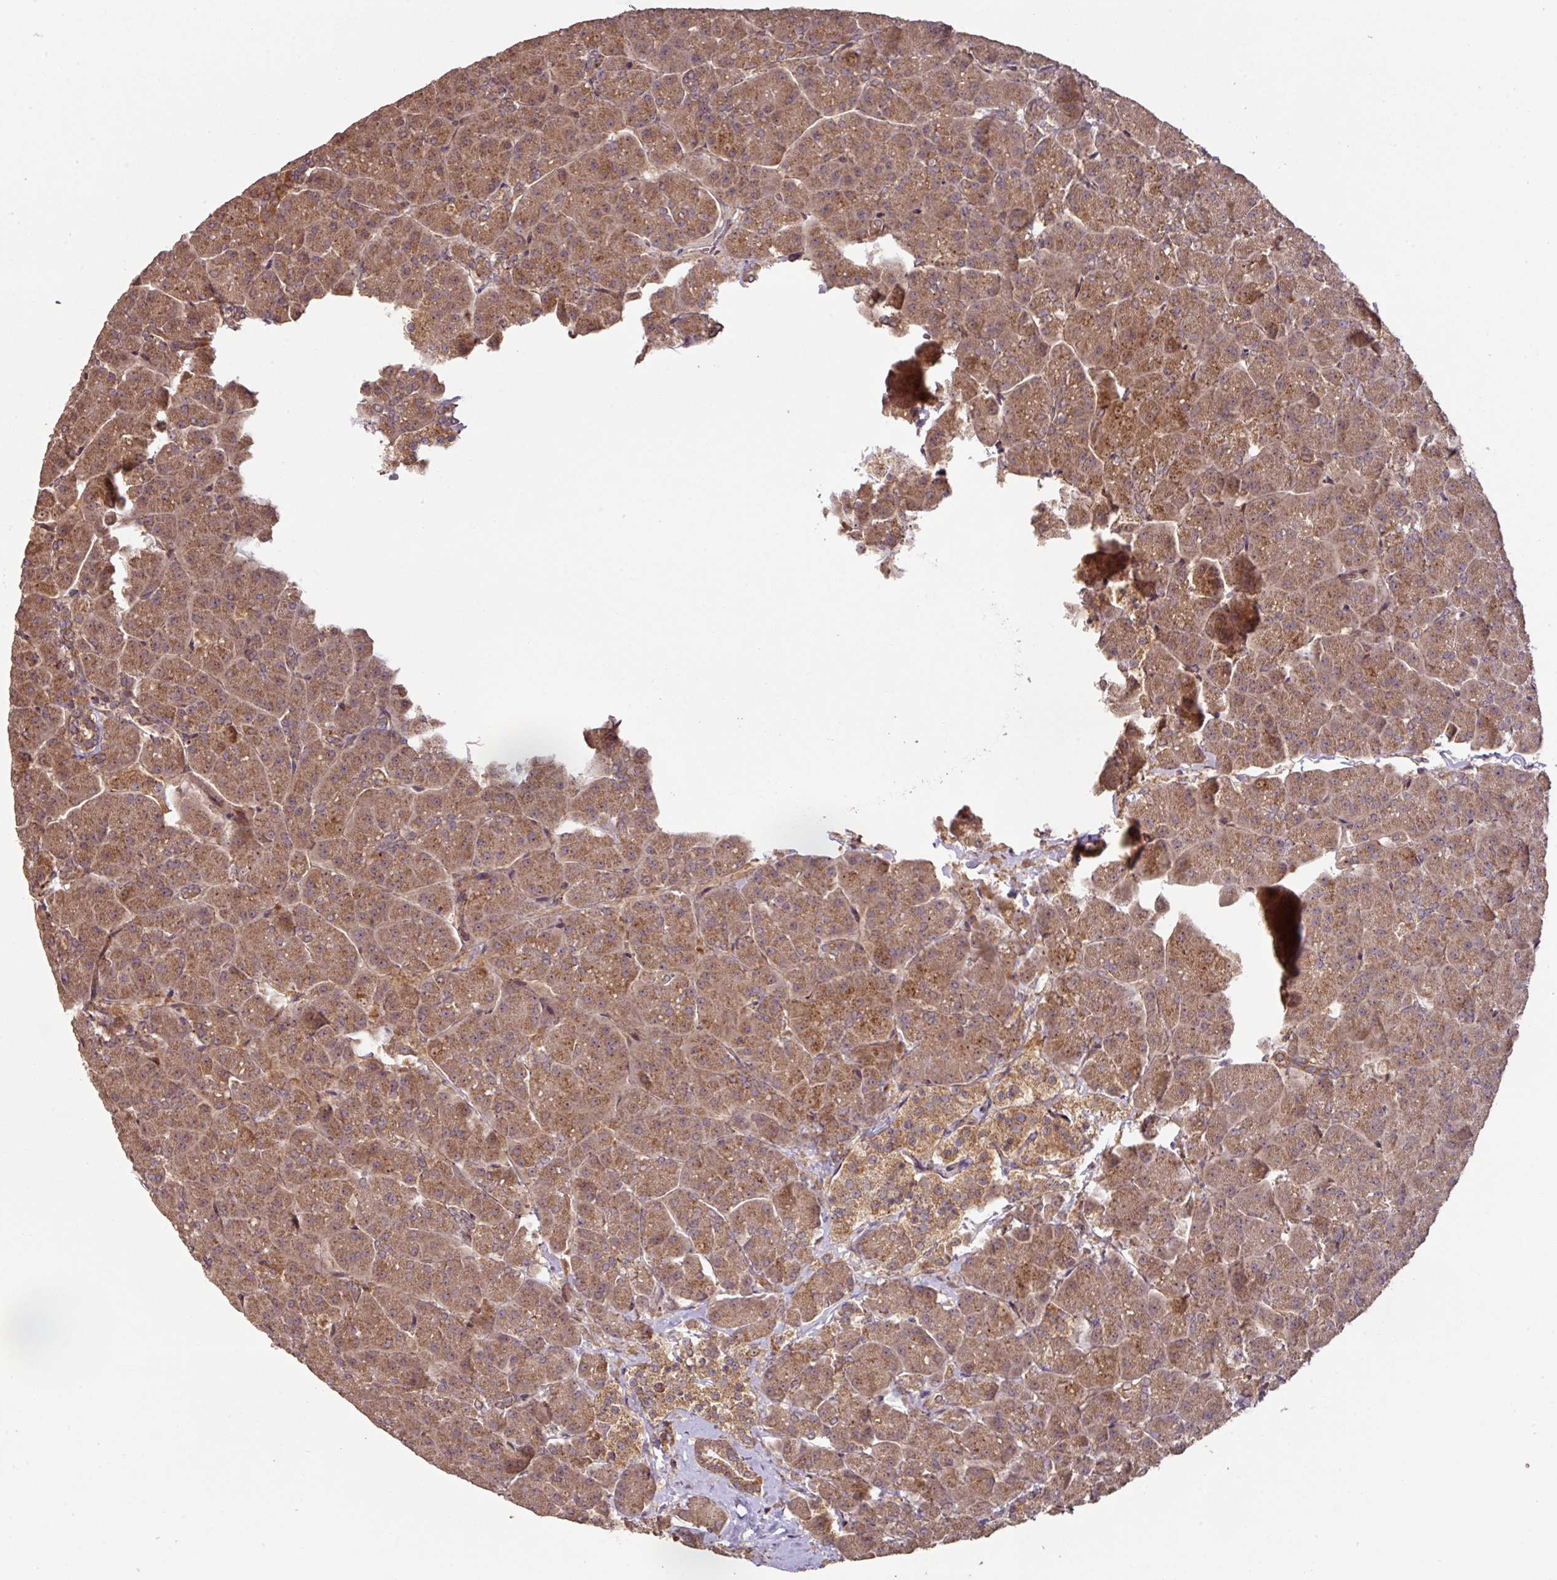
{"staining": {"intensity": "moderate", "quantity": ">75%", "location": "cytoplasmic/membranous"}, "tissue": "pancreas", "cell_type": "Exocrine glandular cells", "image_type": "normal", "snomed": [{"axis": "morphology", "description": "Normal tissue, NOS"}, {"axis": "topography", "description": "Pancreas"}, {"axis": "topography", "description": "Peripheral nerve tissue"}], "caption": "Pancreas stained for a protein reveals moderate cytoplasmic/membranous positivity in exocrine glandular cells. (IHC, brightfield microscopy, high magnification).", "gene": "MRRF", "patient": {"sex": "male", "age": 54}}